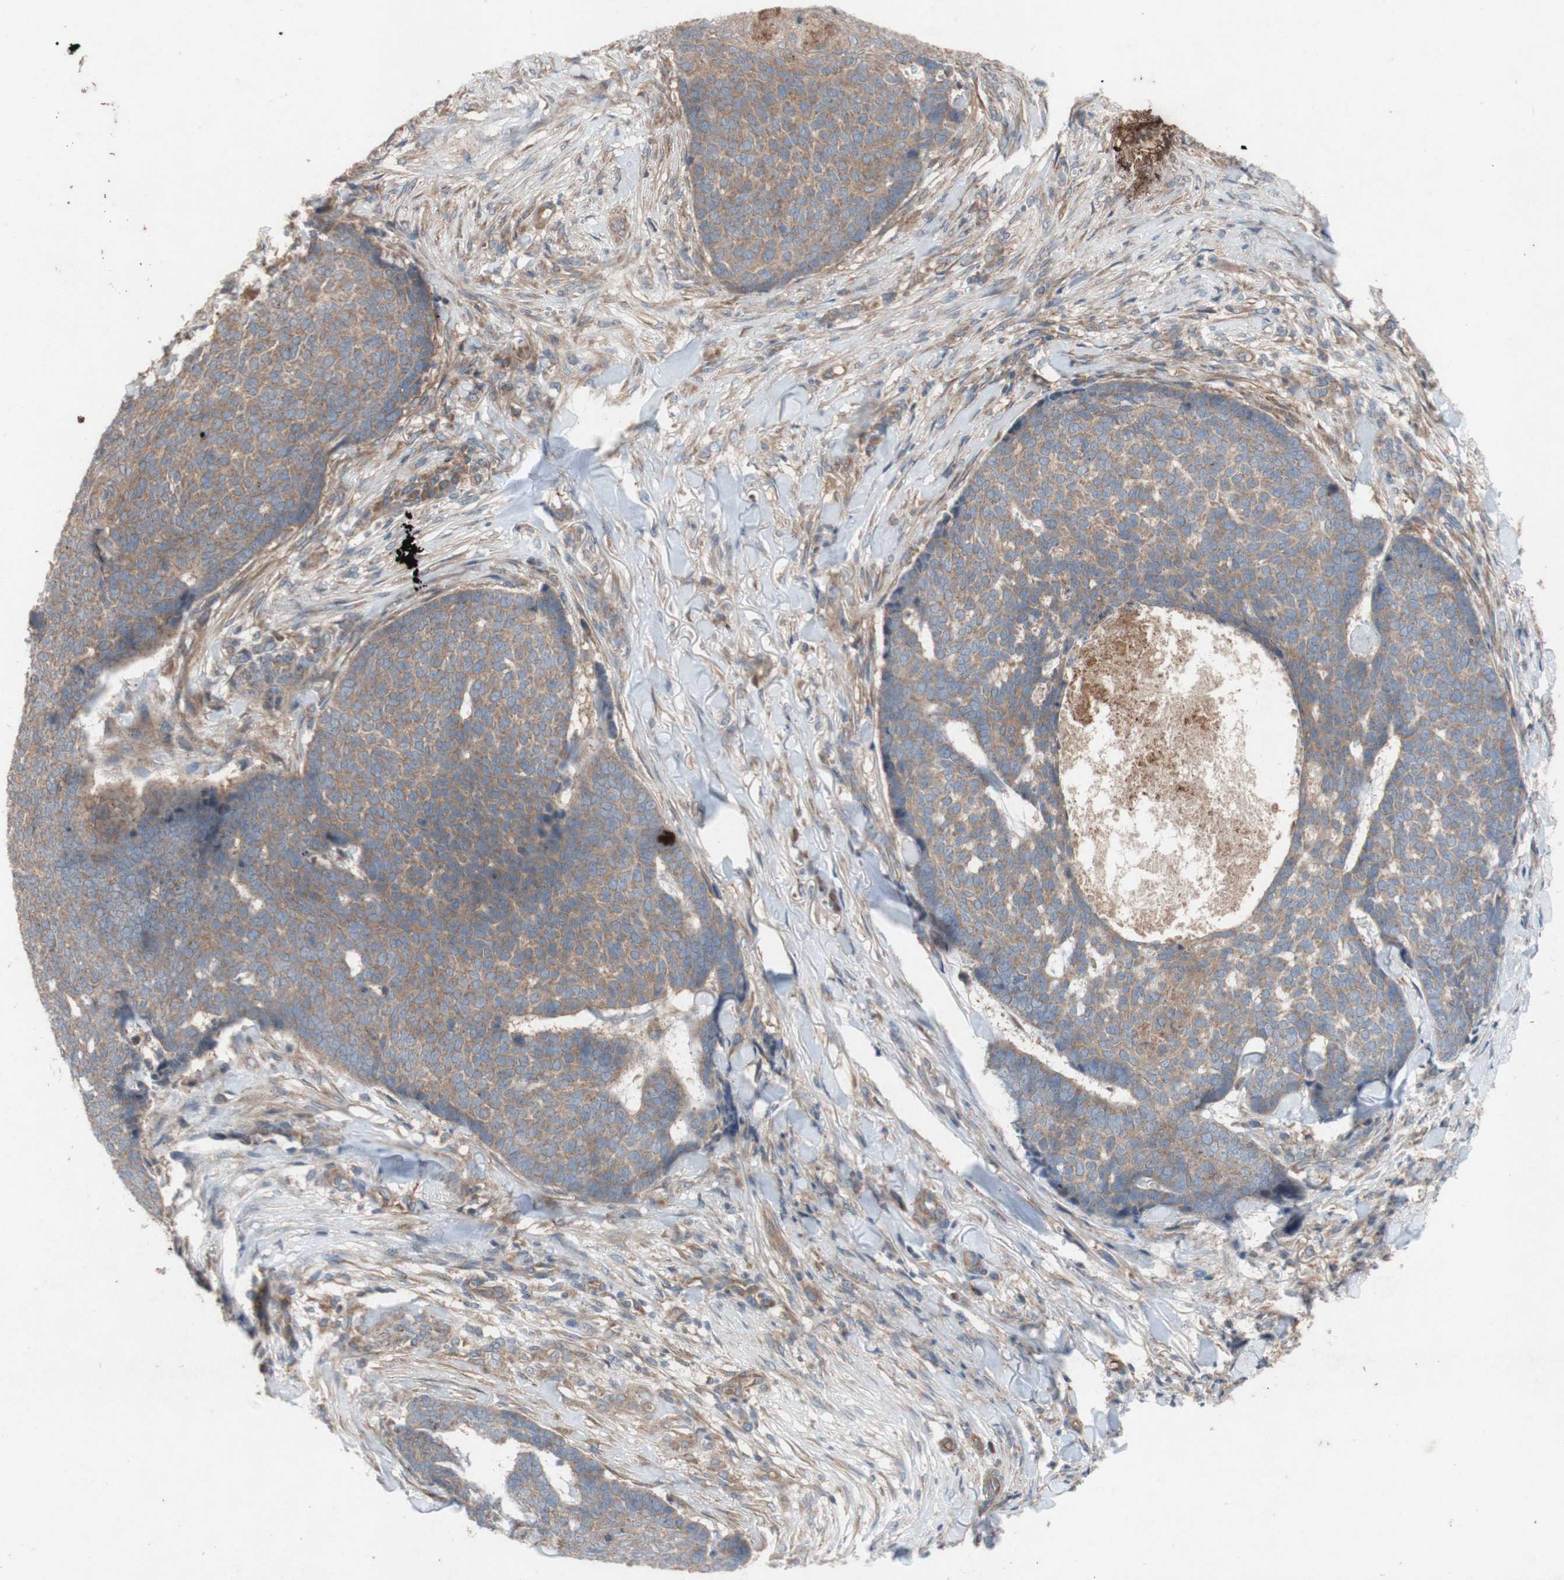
{"staining": {"intensity": "weak", "quantity": ">75%", "location": "cytoplasmic/membranous"}, "tissue": "skin cancer", "cell_type": "Tumor cells", "image_type": "cancer", "snomed": [{"axis": "morphology", "description": "Basal cell carcinoma"}, {"axis": "topography", "description": "Skin"}], "caption": "Skin cancer was stained to show a protein in brown. There is low levels of weak cytoplasmic/membranous expression in approximately >75% of tumor cells.", "gene": "TST", "patient": {"sex": "male", "age": 84}}